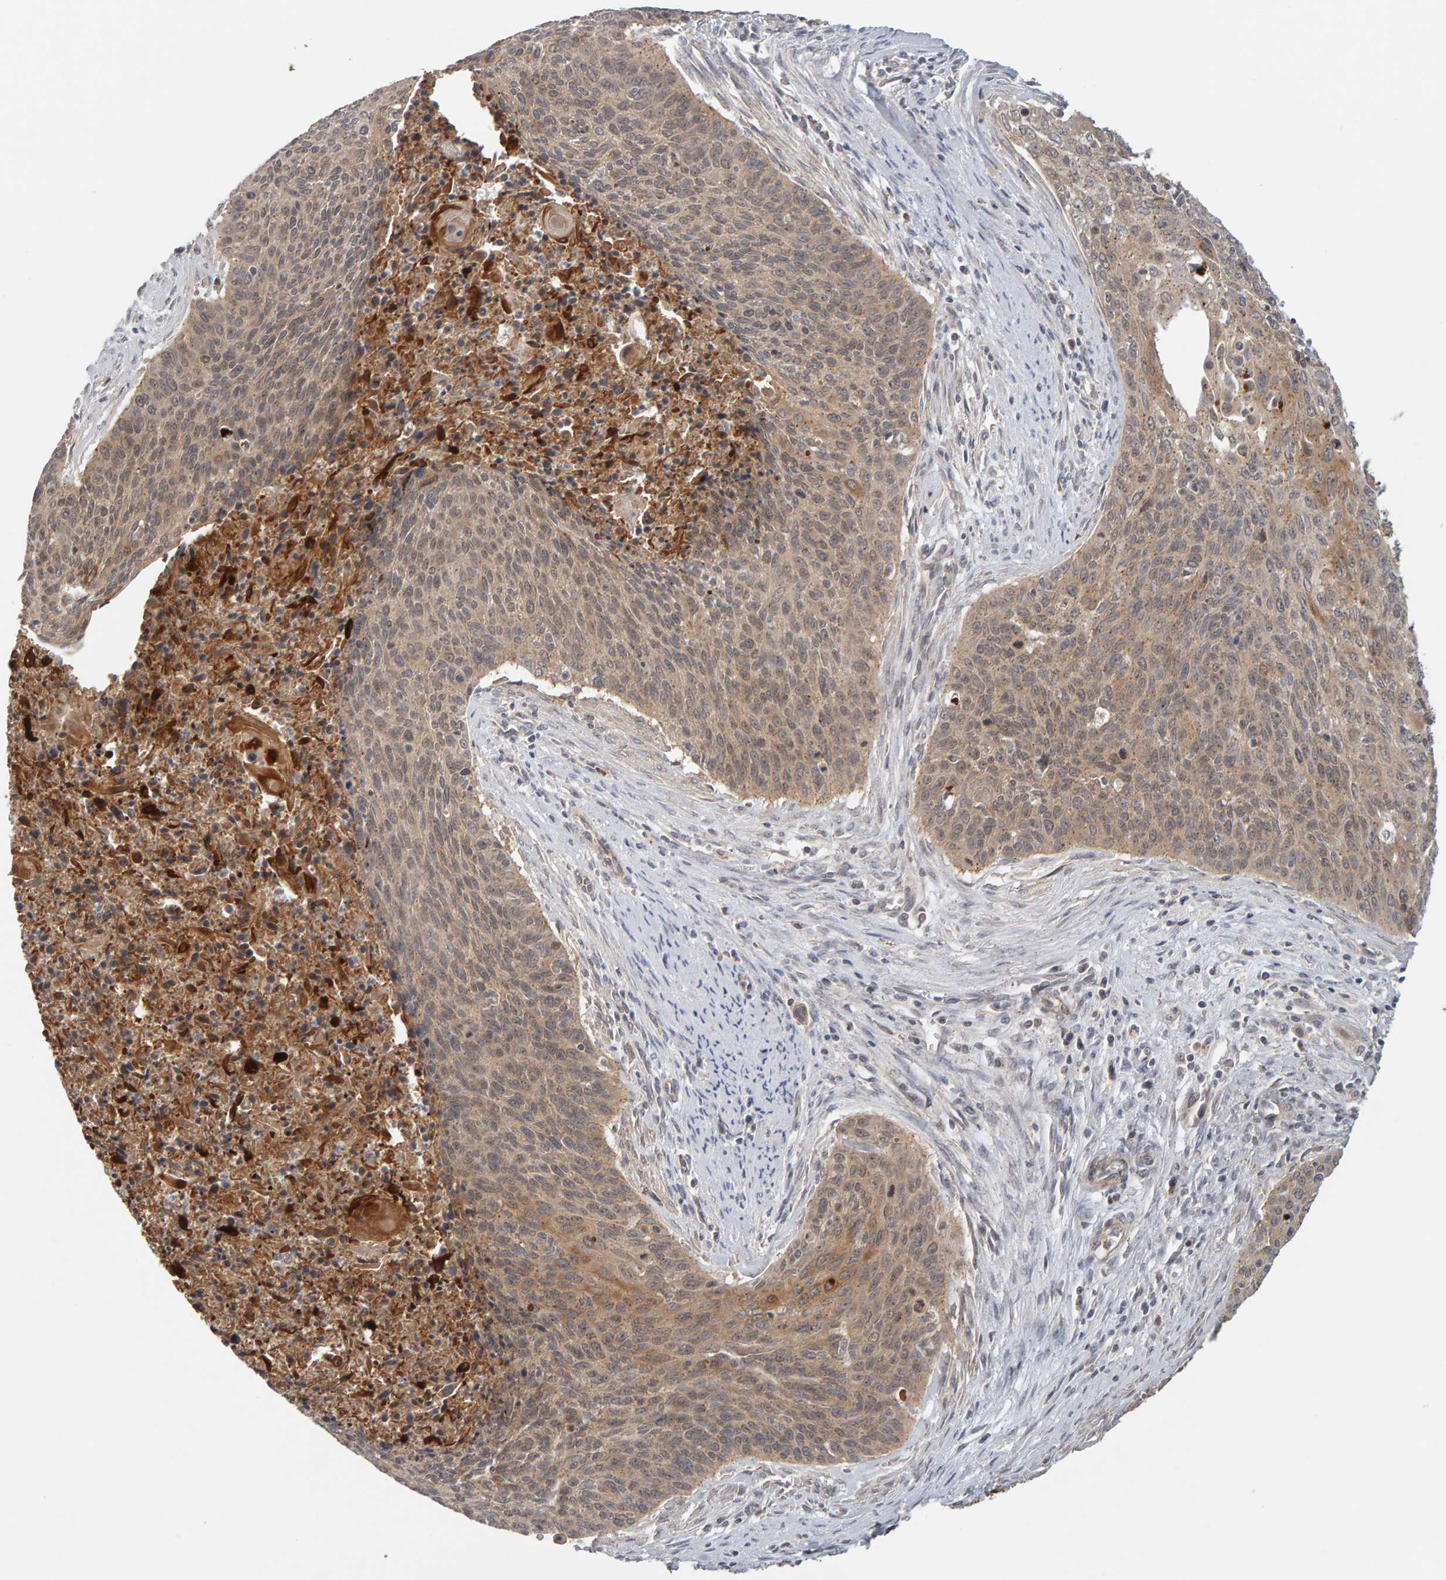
{"staining": {"intensity": "weak", "quantity": ">75%", "location": "cytoplasmic/membranous"}, "tissue": "cervical cancer", "cell_type": "Tumor cells", "image_type": "cancer", "snomed": [{"axis": "morphology", "description": "Squamous cell carcinoma, NOS"}, {"axis": "topography", "description": "Cervix"}], "caption": "Immunohistochemistry (DAB) staining of human cervical squamous cell carcinoma demonstrates weak cytoplasmic/membranous protein expression in approximately >75% of tumor cells.", "gene": "DNAJC7", "patient": {"sex": "female", "age": 55}}